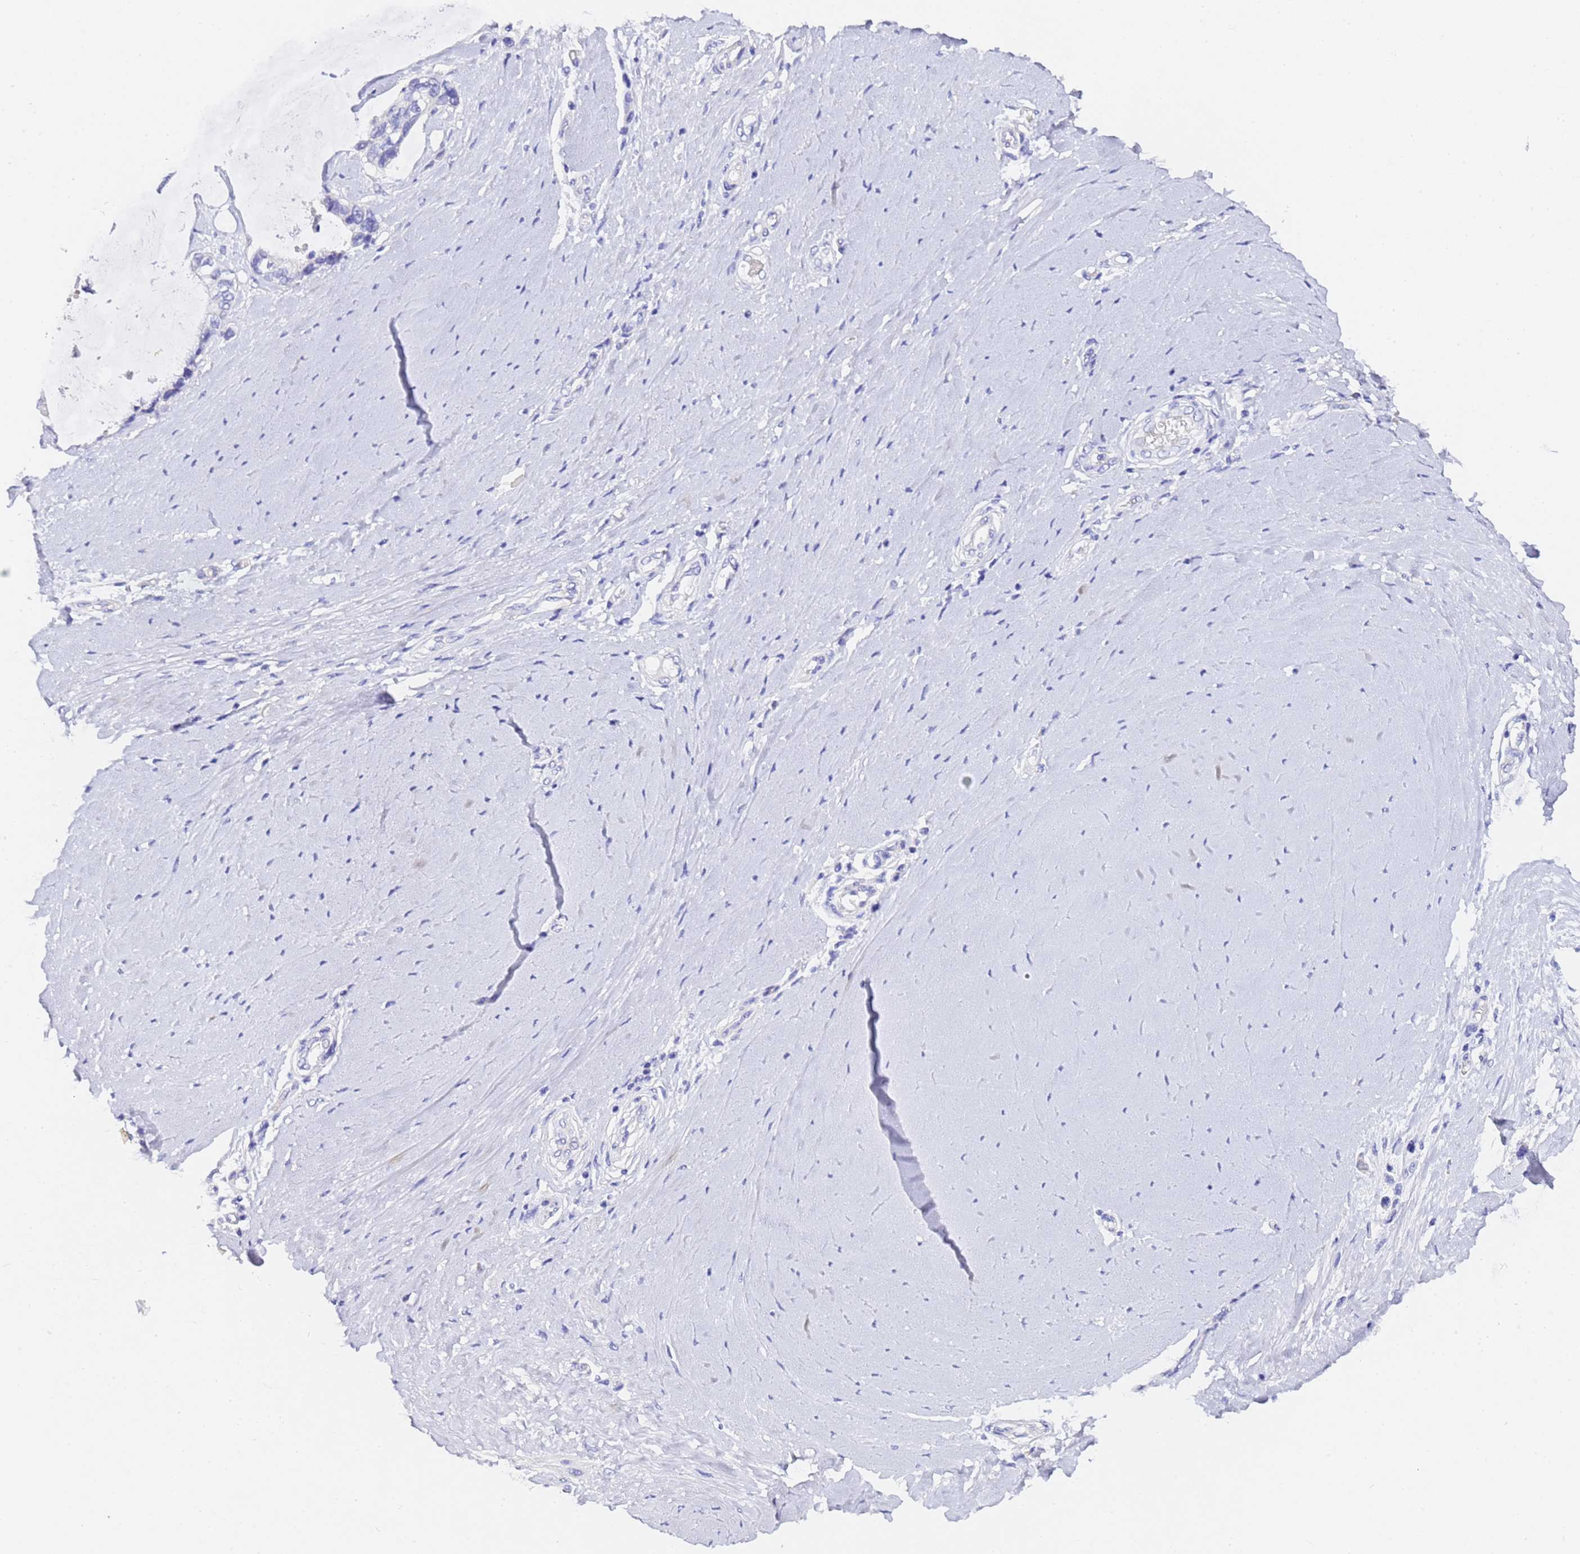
{"staining": {"intensity": "negative", "quantity": "none", "location": "none"}, "tissue": "ovarian cancer", "cell_type": "Tumor cells", "image_type": "cancer", "snomed": [{"axis": "morphology", "description": "Cystadenocarcinoma, mucinous, NOS"}, {"axis": "topography", "description": "Ovary"}], "caption": "Immunohistochemical staining of human mucinous cystadenocarcinoma (ovarian) demonstrates no significant staining in tumor cells.", "gene": "GABRA1", "patient": {"sex": "female", "age": 39}}